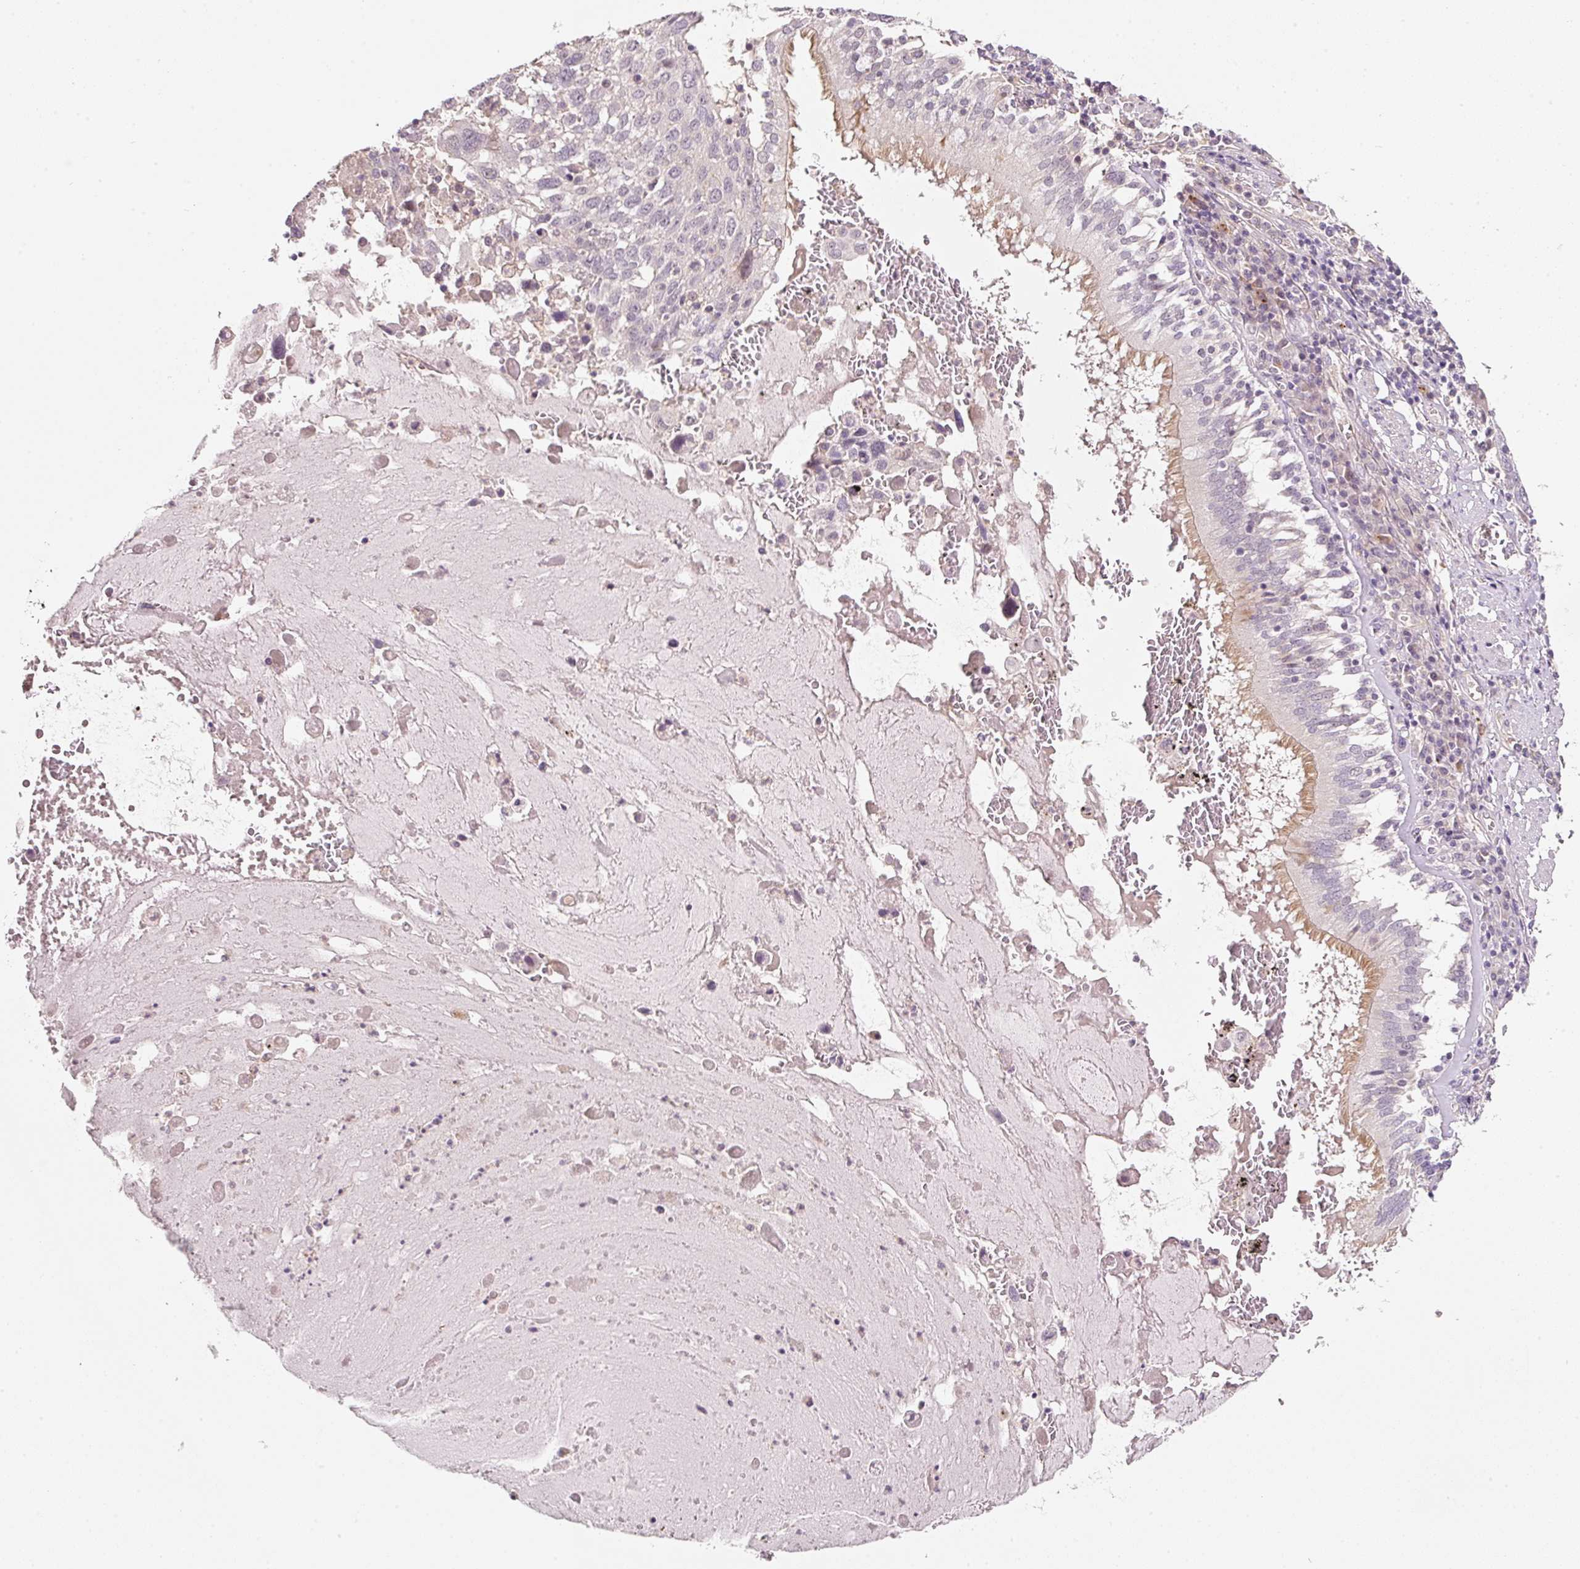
{"staining": {"intensity": "negative", "quantity": "none", "location": "none"}, "tissue": "lung cancer", "cell_type": "Tumor cells", "image_type": "cancer", "snomed": [{"axis": "morphology", "description": "Squamous cell carcinoma, NOS"}, {"axis": "topography", "description": "Lung"}], "caption": "A high-resolution image shows immunohistochemistry (IHC) staining of lung cancer, which demonstrates no significant expression in tumor cells. Brightfield microscopy of IHC stained with DAB (brown) and hematoxylin (blue), captured at high magnification.", "gene": "TIRAP", "patient": {"sex": "male", "age": 65}}